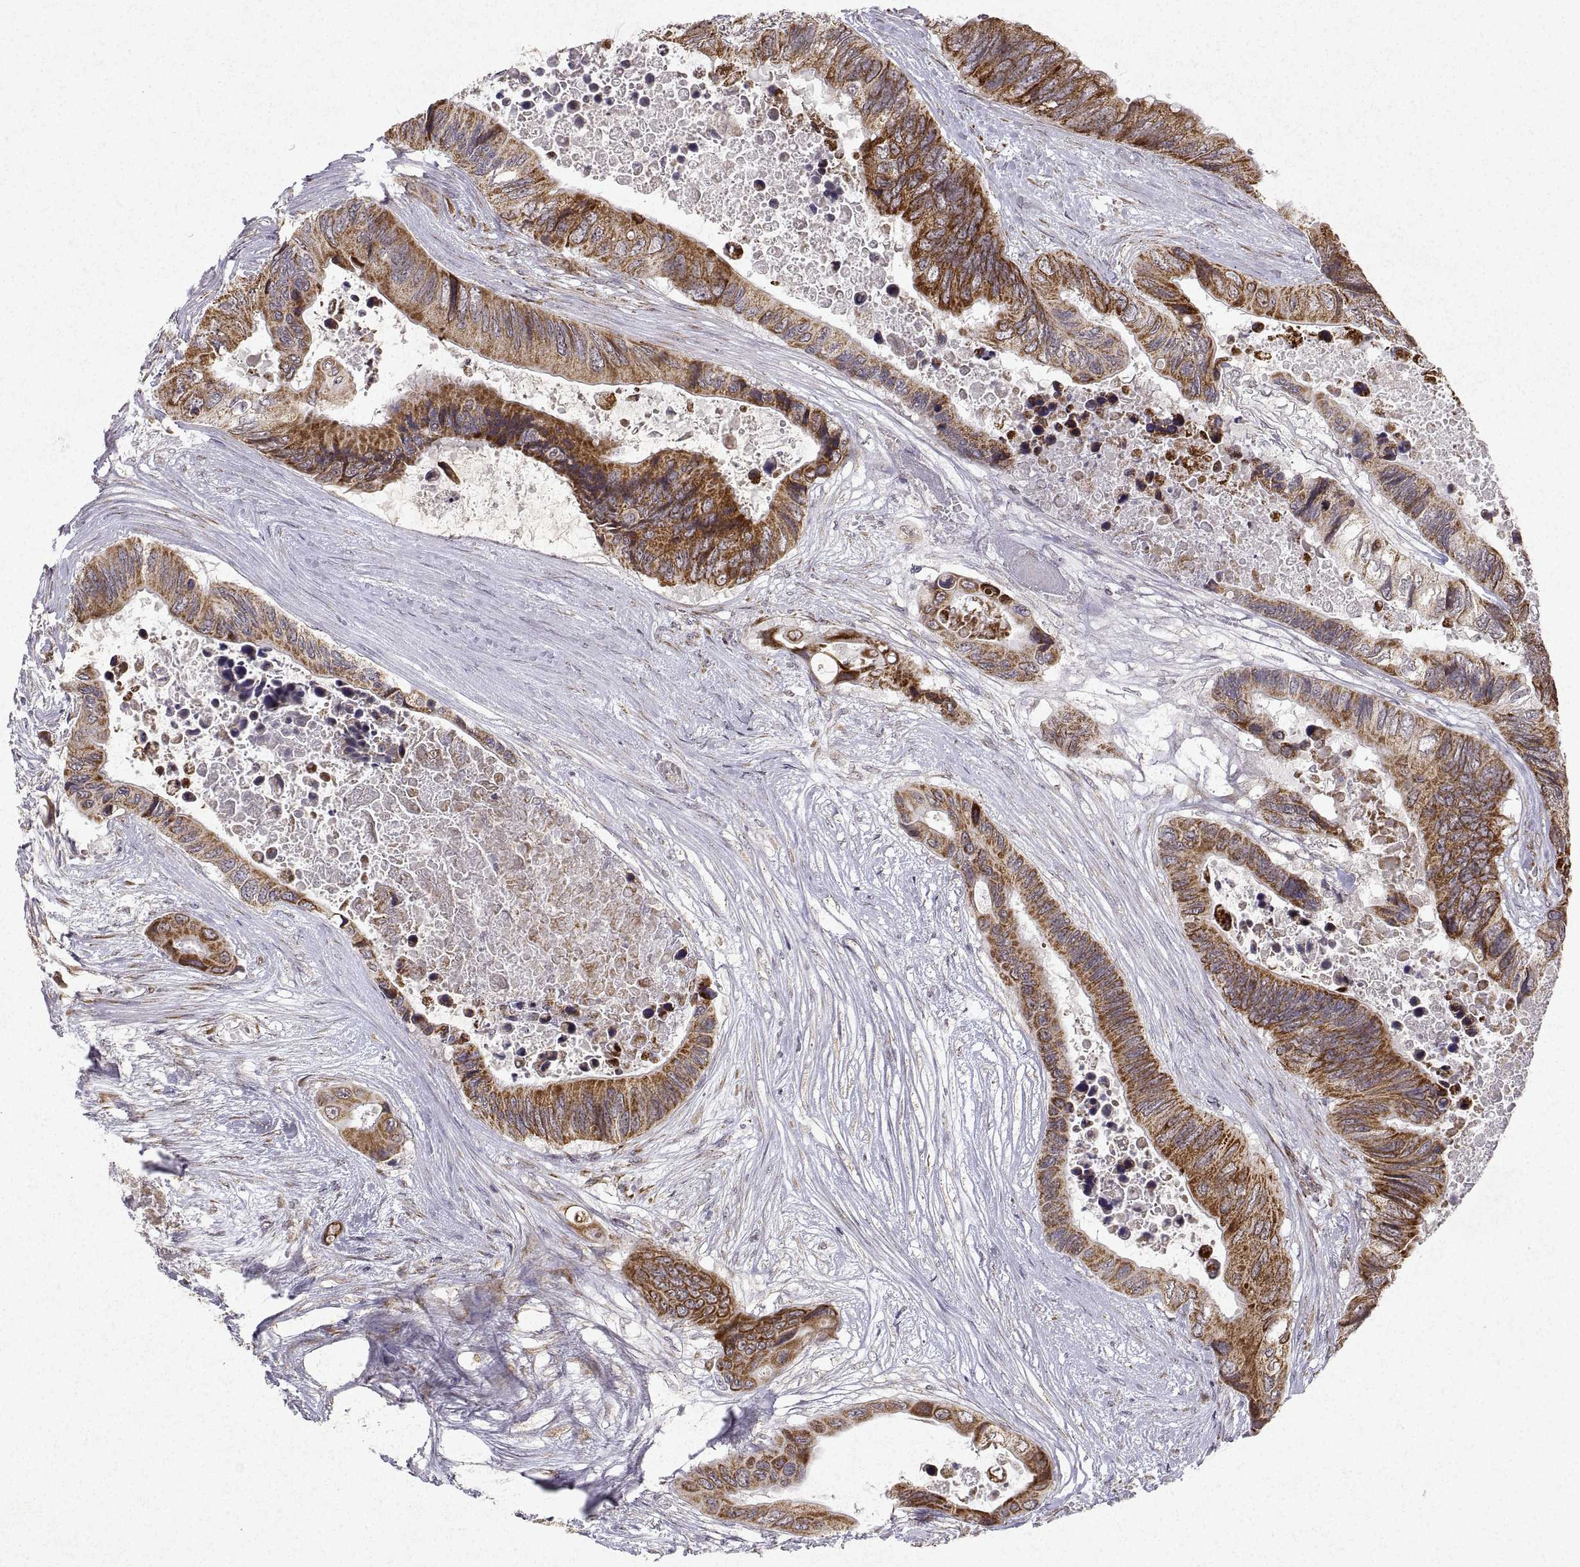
{"staining": {"intensity": "strong", "quantity": "25%-75%", "location": "cytoplasmic/membranous"}, "tissue": "colorectal cancer", "cell_type": "Tumor cells", "image_type": "cancer", "snomed": [{"axis": "morphology", "description": "Adenocarcinoma, NOS"}, {"axis": "topography", "description": "Rectum"}], "caption": "A brown stain shows strong cytoplasmic/membranous expression of a protein in colorectal cancer (adenocarcinoma) tumor cells. (Stains: DAB in brown, nuclei in blue, Microscopy: brightfield microscopy at high magnification).", "gene": "MANBAL", "patient": {"sex": "male", "age": 63}}